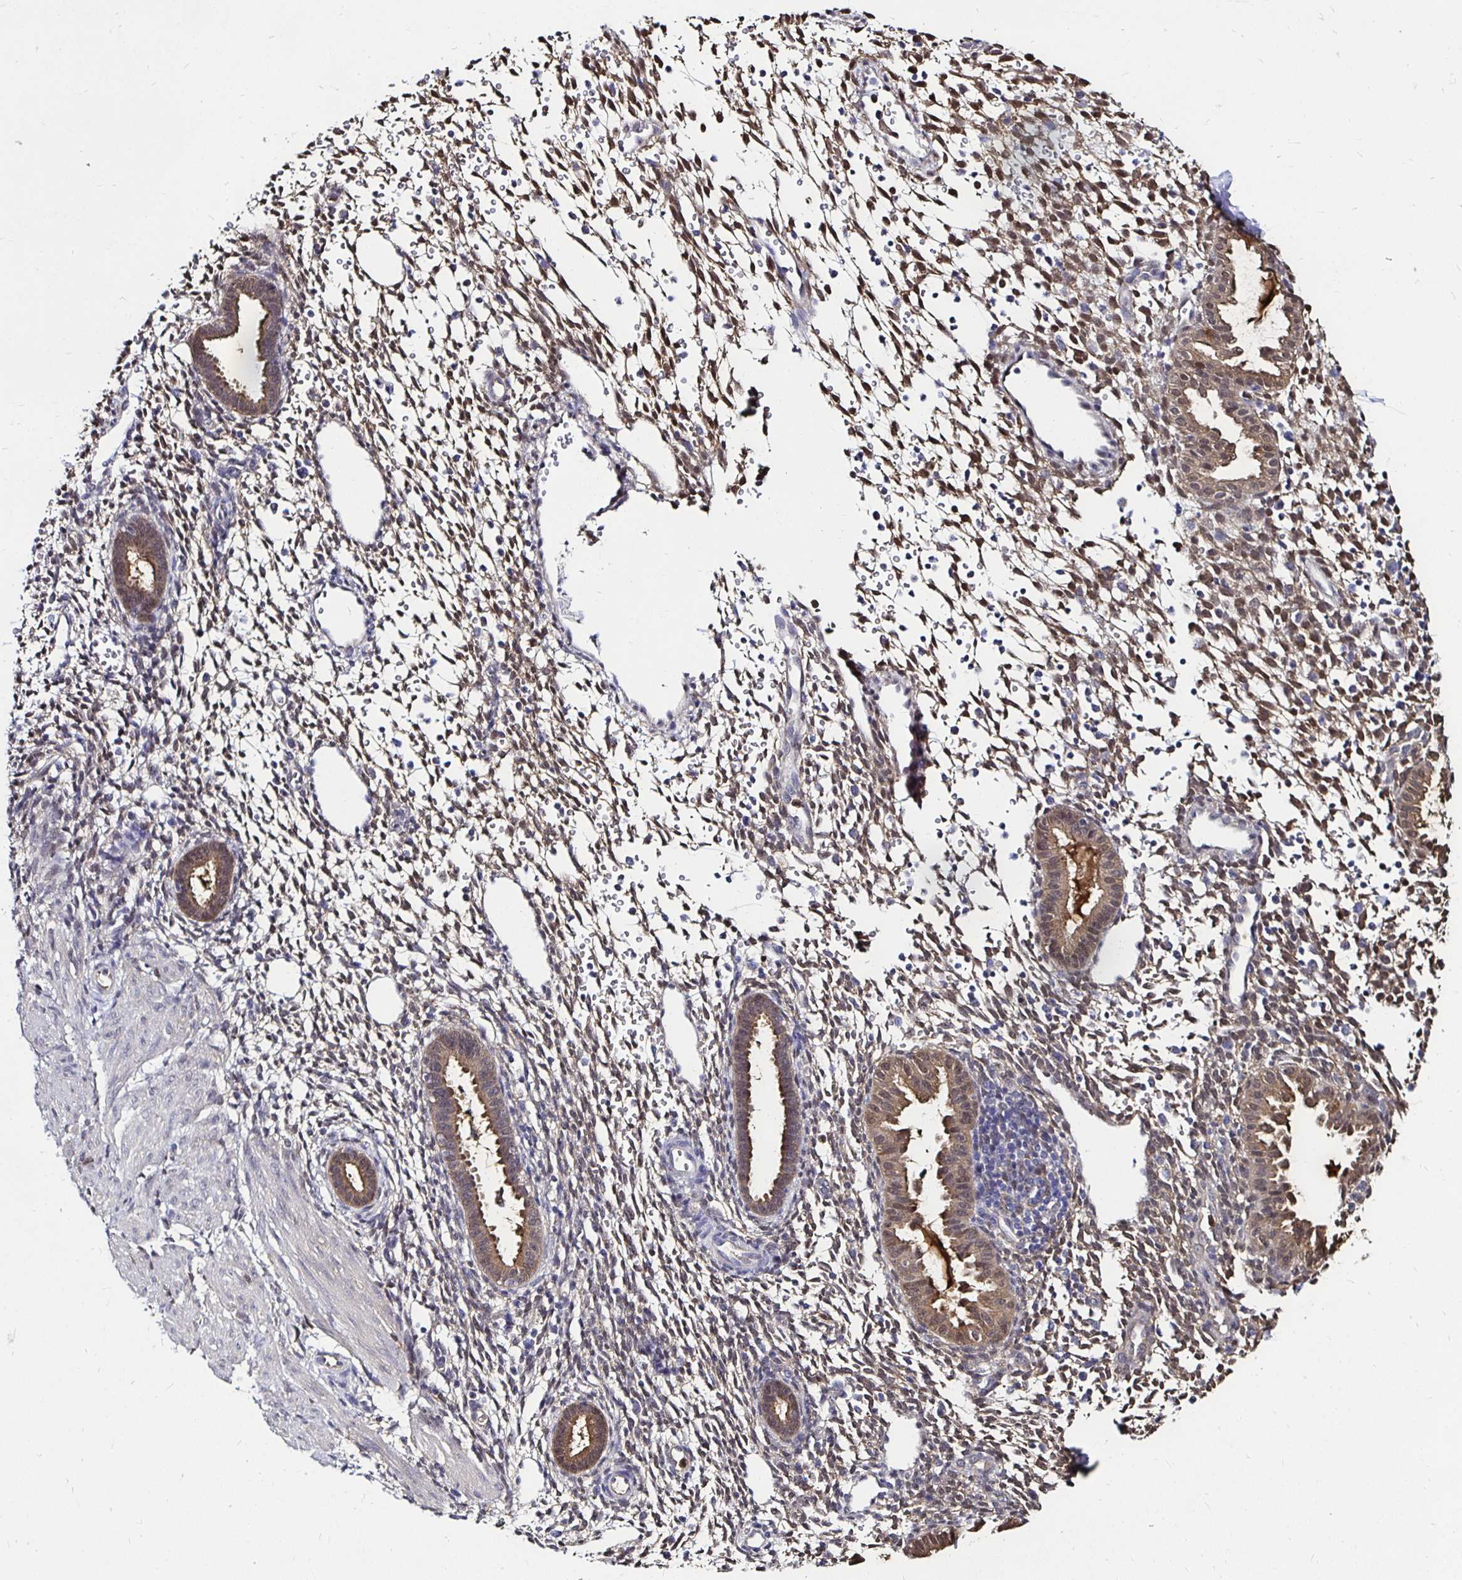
{"staining": {"intensity": "moderate", "quantity": "25%-75%", "location": "cytoplasmic/membranous"}, "tissue": "endometrium", "cell_type": "Cells in endometrial stroma", "image_type": "normal", "snomed": [{"axis": "morphology", "description": "Normal tissue, NOS"}, {"axis": "topography", "description": "Endometrium"}], "caption": "This histopathology image reveals immunohistochemistry staining of normal endometrium, with medium moderate cytoplasmic/membranous expression in approximately 25%-75% of cells in endometrial stroma.", "gene": "TXN", "patient": {"sex": "female", "age": 36}}